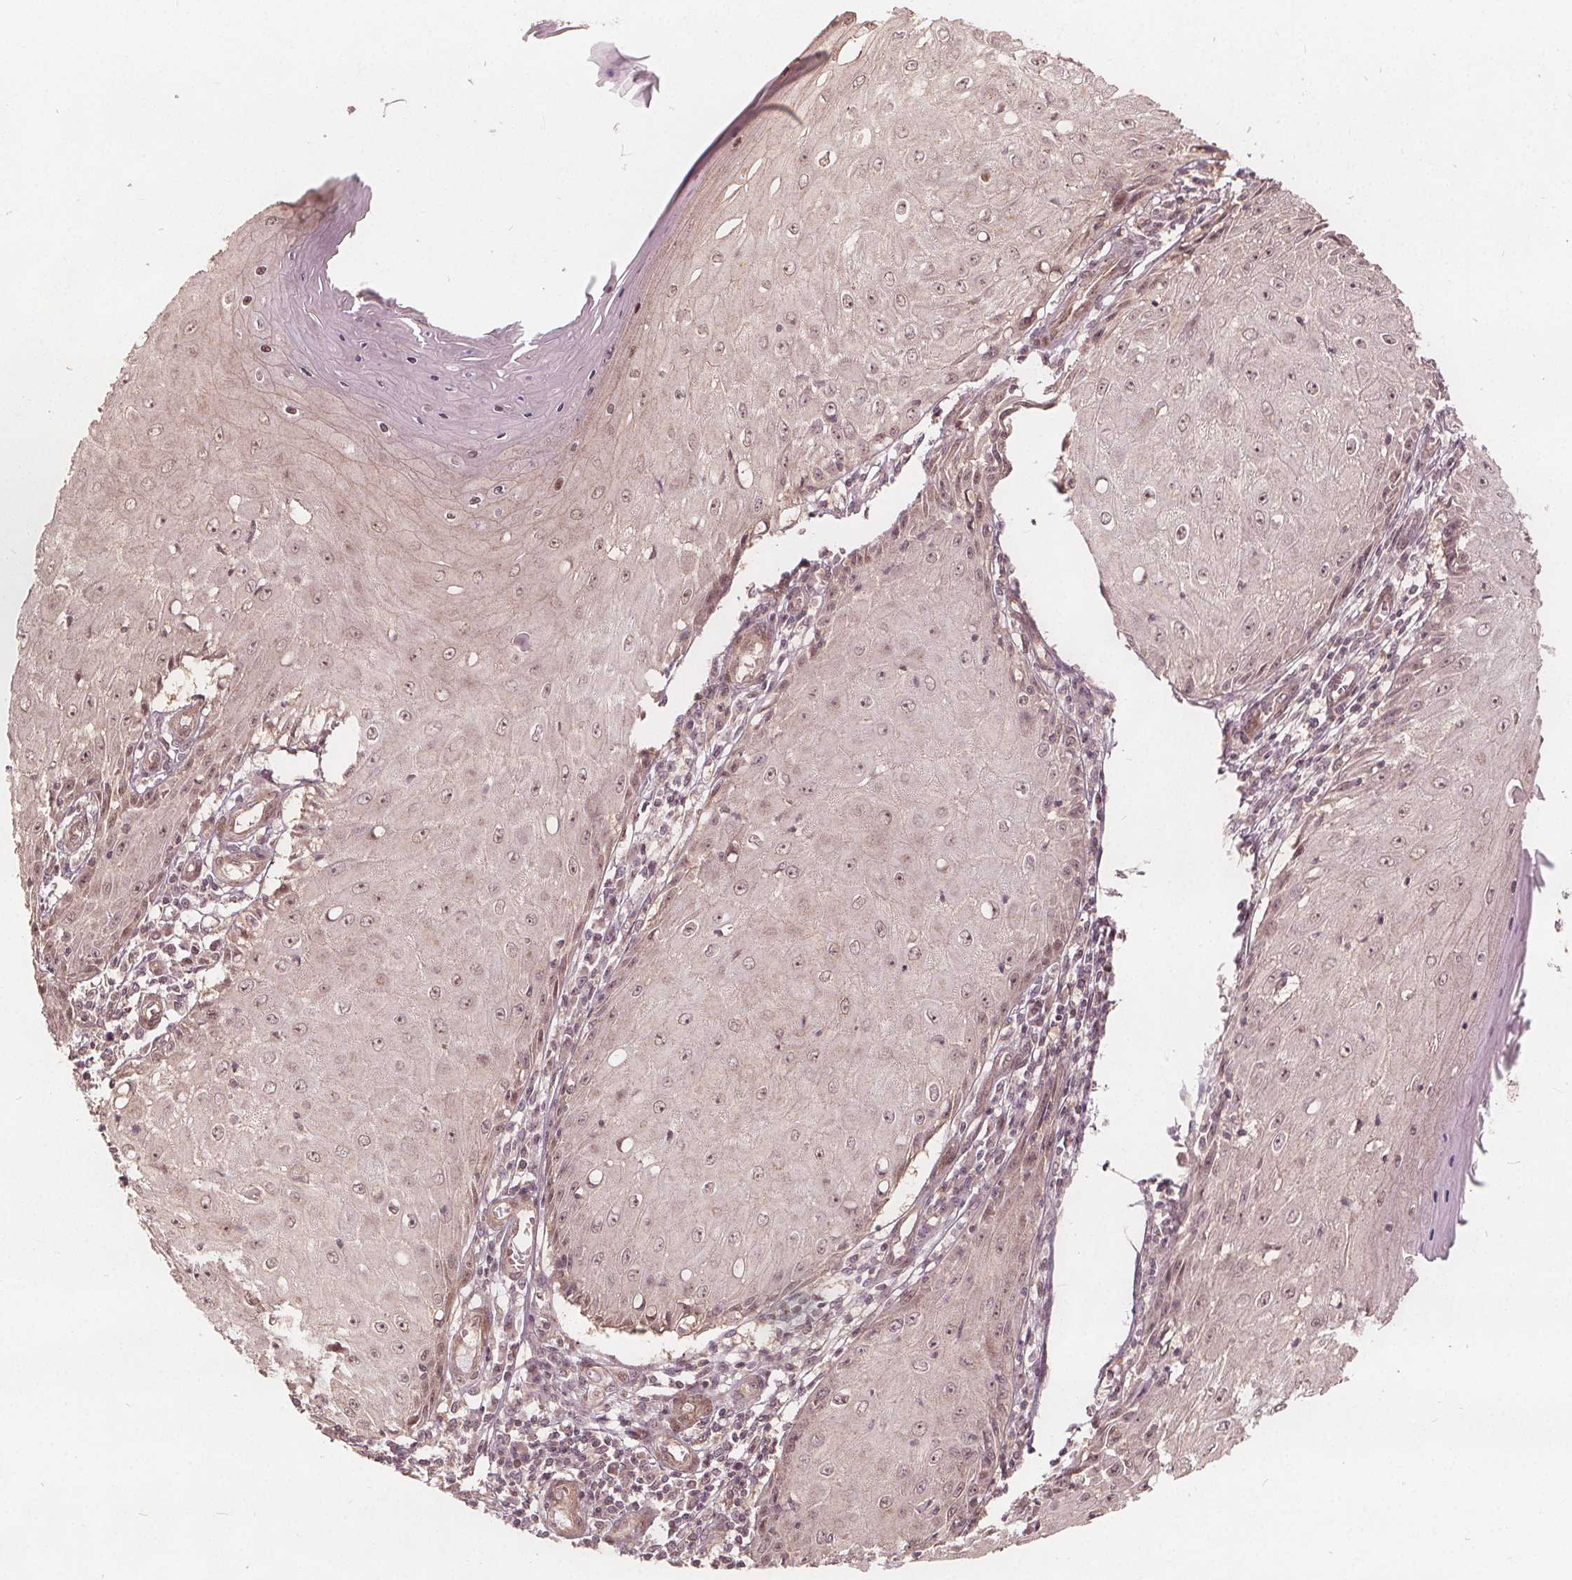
{"staining": {"intensity": "weak", "quantity": "<25%", "location": "nuclear"}, "tissue": "skin cancer", "cell_type": "Tumor cells", "image_type": "cancer", "snomed": [{"axis": "morphology", "description": "Squamous cell carcinoma, NOS"}, {"axis": "topography", "description": "Skin"}], "caption": "This is an IHC histopathology image of skin squamous cell carcinoma. There is no positivity in tumor cells.", "gene": "PPP1CB", "patient": {"sex": "female", "age": 73}}